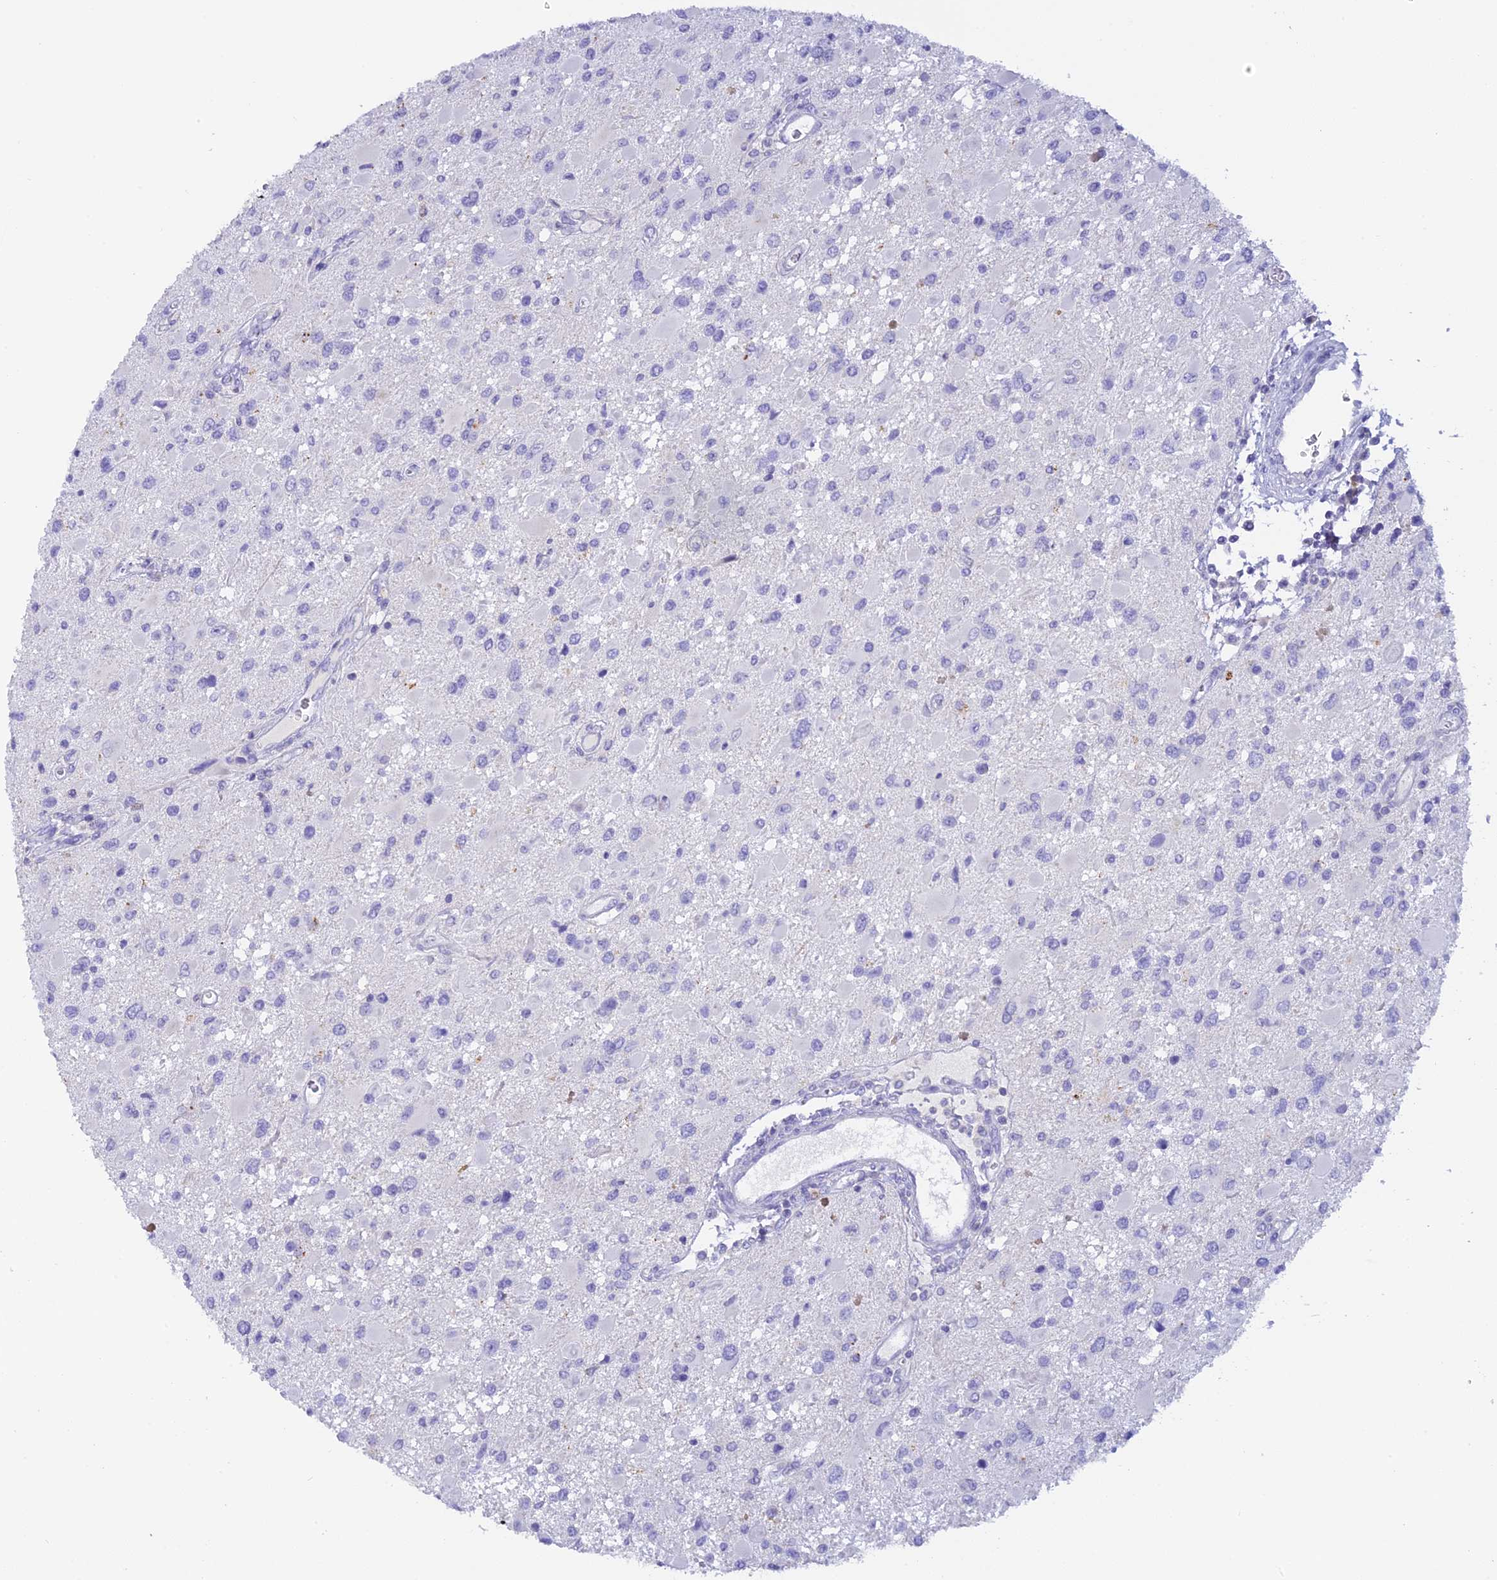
{"staining": {"intensity": "negative", "quantity": "none", "location": "none"}, "tissue": "glioma", "cell_type": "Tumor cells", "image_type": "cancer", "snomed": [{"axis": "morphology", "description": "Glioma, malignant, High grade"}, {"axis": "topography", "description": "Brain"}], "caption": "Histopathology image shows no significant protein expression in tumor cells of malignant high-grade glioma. (DAB immunohistochemistry (IHC) with hematoxylin counter stain).", "gene": "C12orf29", "patient": {"sex": "male", "age": 53}}